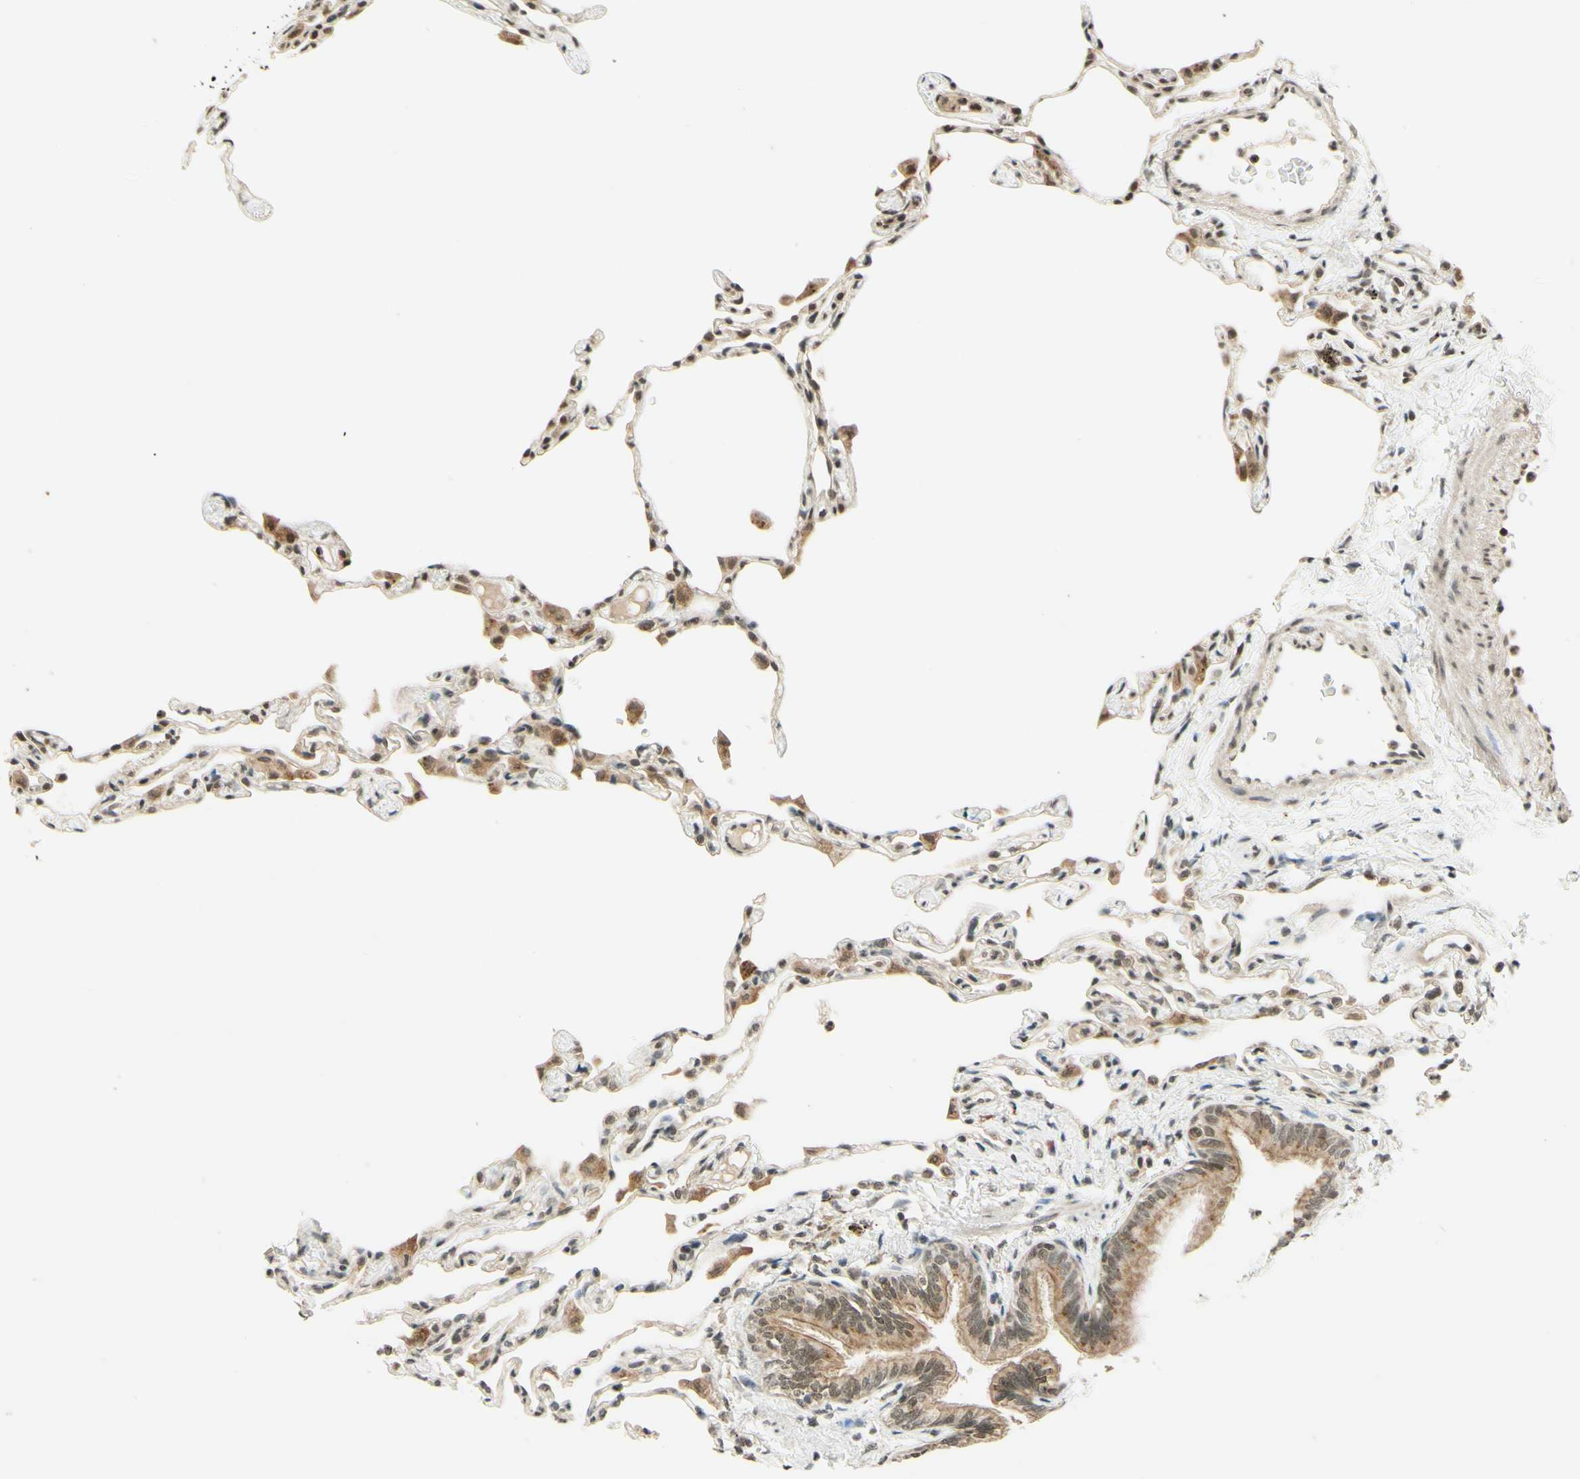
{"staining": {"intensity": "weak", "quantity": ">75%", "location": "nuclear"}, "tissue": "lung", "cell_type": "Alveolar cells", "image_type": "normal", "snomed": [{"axis": "morphology", "description": "Normal tissue, NOS"}, {"axis": "topography", "description": "Lung"}], "caption": "Brown immunohistochemical staining in unremarkable human lung demonstrates weak nuclear staining in approximately >75% of alveolar cells. The protein of interest is stained brown, and the nuclei are stained in blue (DAB IHC with brightfield microscopy, high magnification).", "gene": "SMARCB1", "patient": {"sex": "female", "age": 49}}